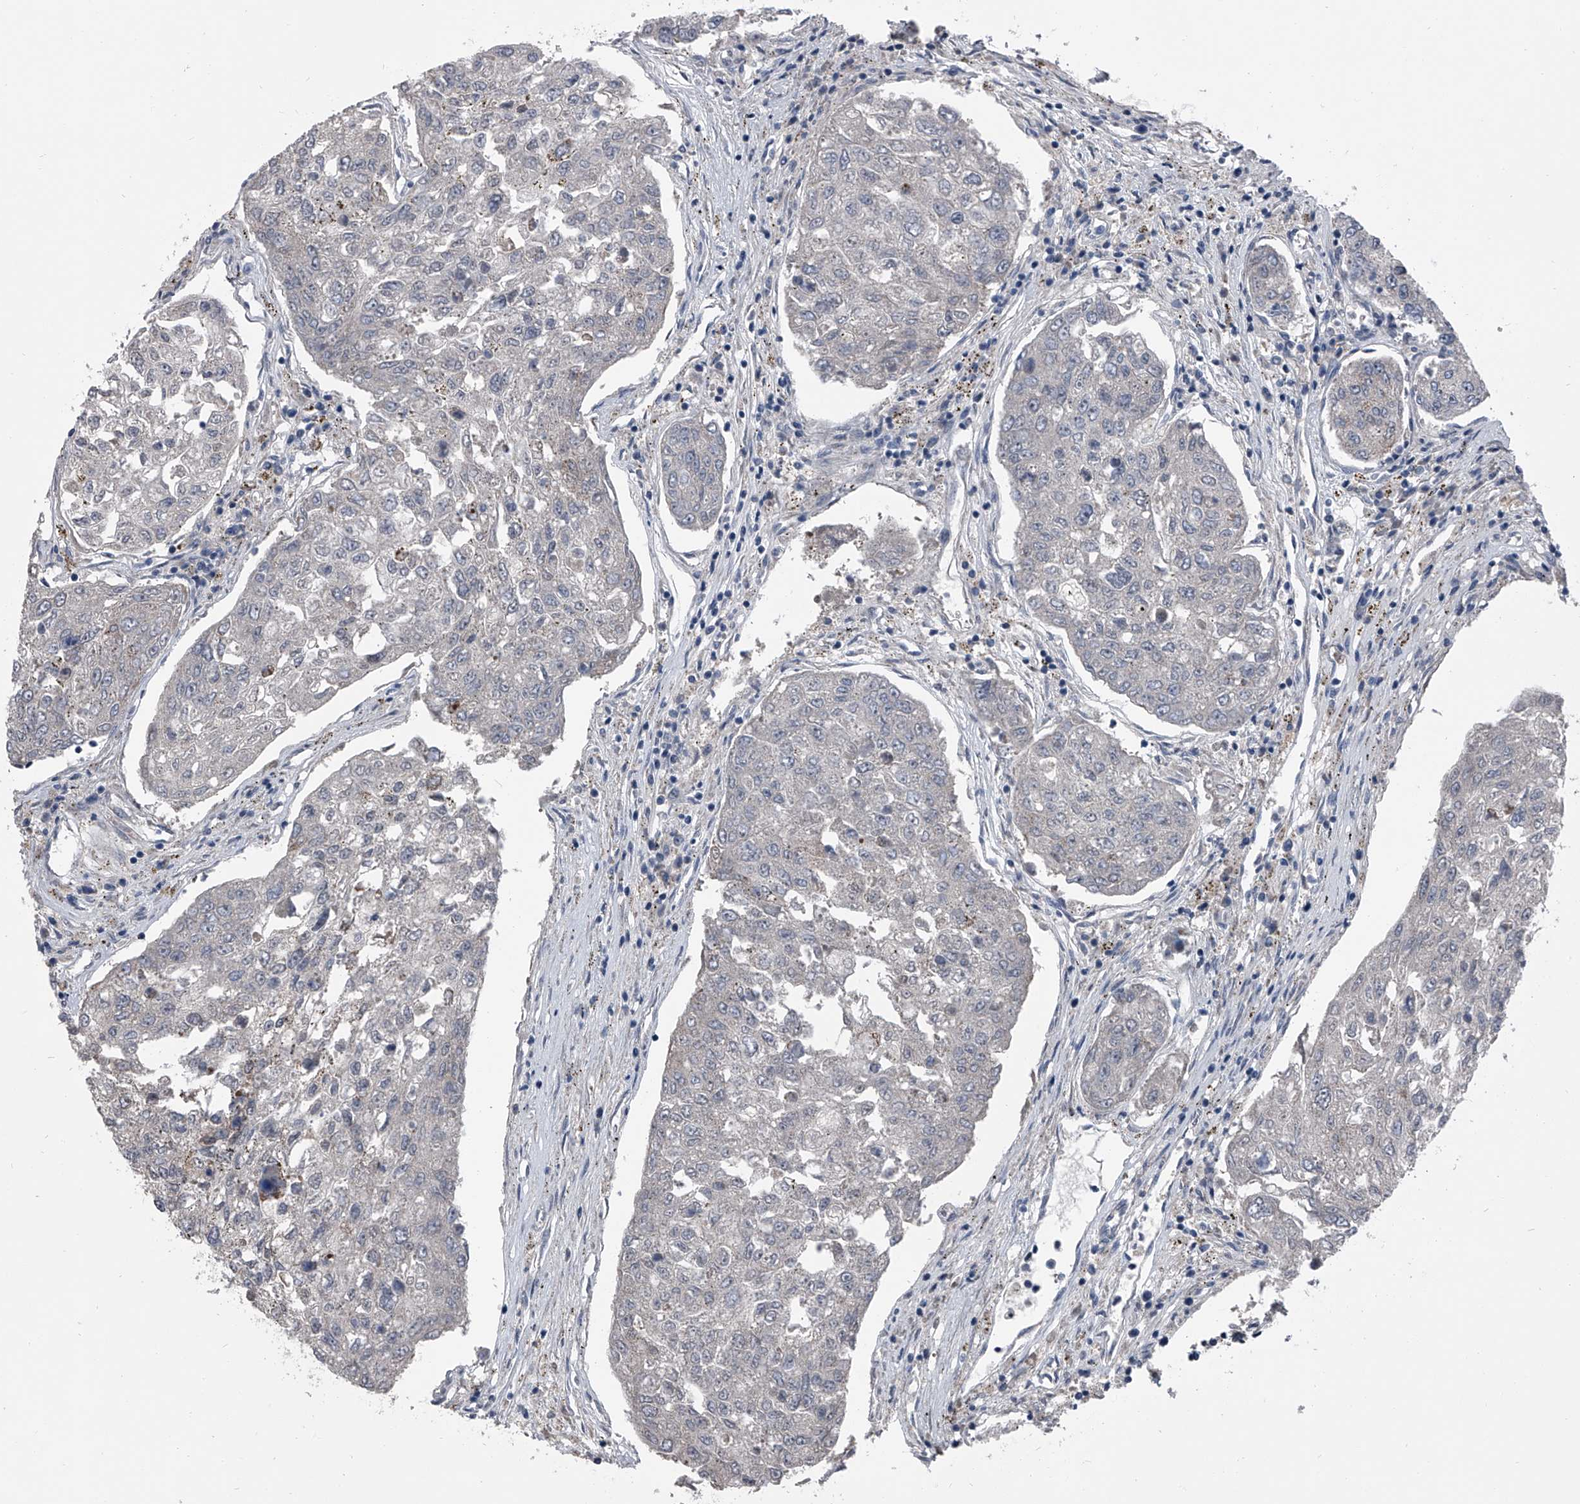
{"staining": {"intensity": "negative", "quantity": "none", "location": "none"}, "tissue": "urothelial cancer", "cell_type": "Tumor cells", "image_type": "cancer", "snomed": [{"axis": "morphology", "description": "Urothelial carcinoma, High grade"}, {"axis": "topography", "description": "Lymph node"}, {"axis": "topography", "description": "Urinary bladder"}], "caption": "High-grade urothelial carcinoma was stained to show a protein in brown. There is no significant expression in tumor cells.", "gene": "ELK4", "patient": {"sex": "male", "age": 51}}